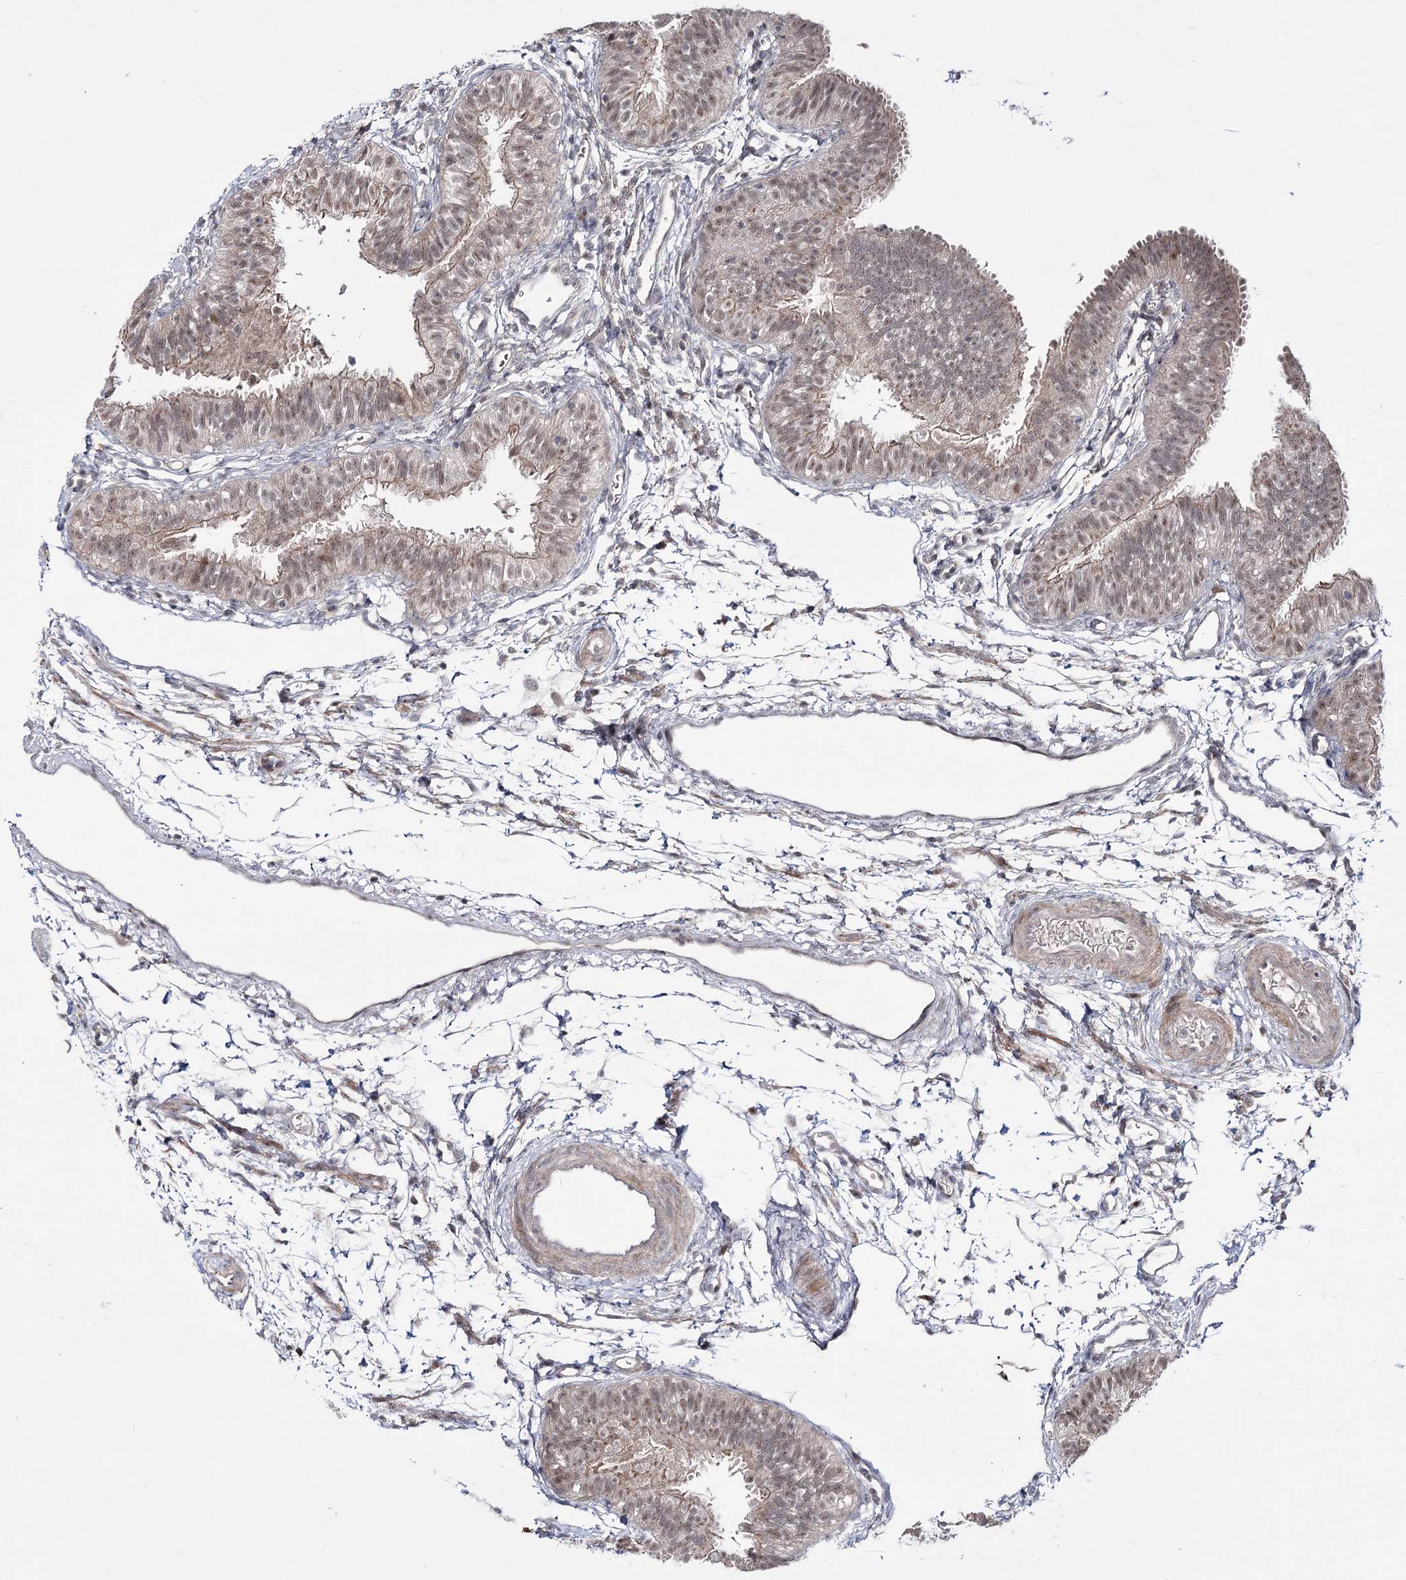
{"staining": {"intensity": "weak", "quantity": "25%-75%", "location": "cytoplasmic/membranous,nuclear"}, "tissue": "fallopian tube", "cell_type": "Glandular cells", "image_type": "normal", "snomed": [{"axis": "morphology", "description": "Normal tissue, NOS"}, {"axis": "topography", "description": "Fallopian tube"}], "caption": "IHC (DAB) staining of benign human fallopian tube displays weak cytoplasmic/membranous,nuclear protein expression in approximately 25%-75% of glandular cells.", "gene": "HOXC11", "patient": {"sex": "female", "age": 35}}